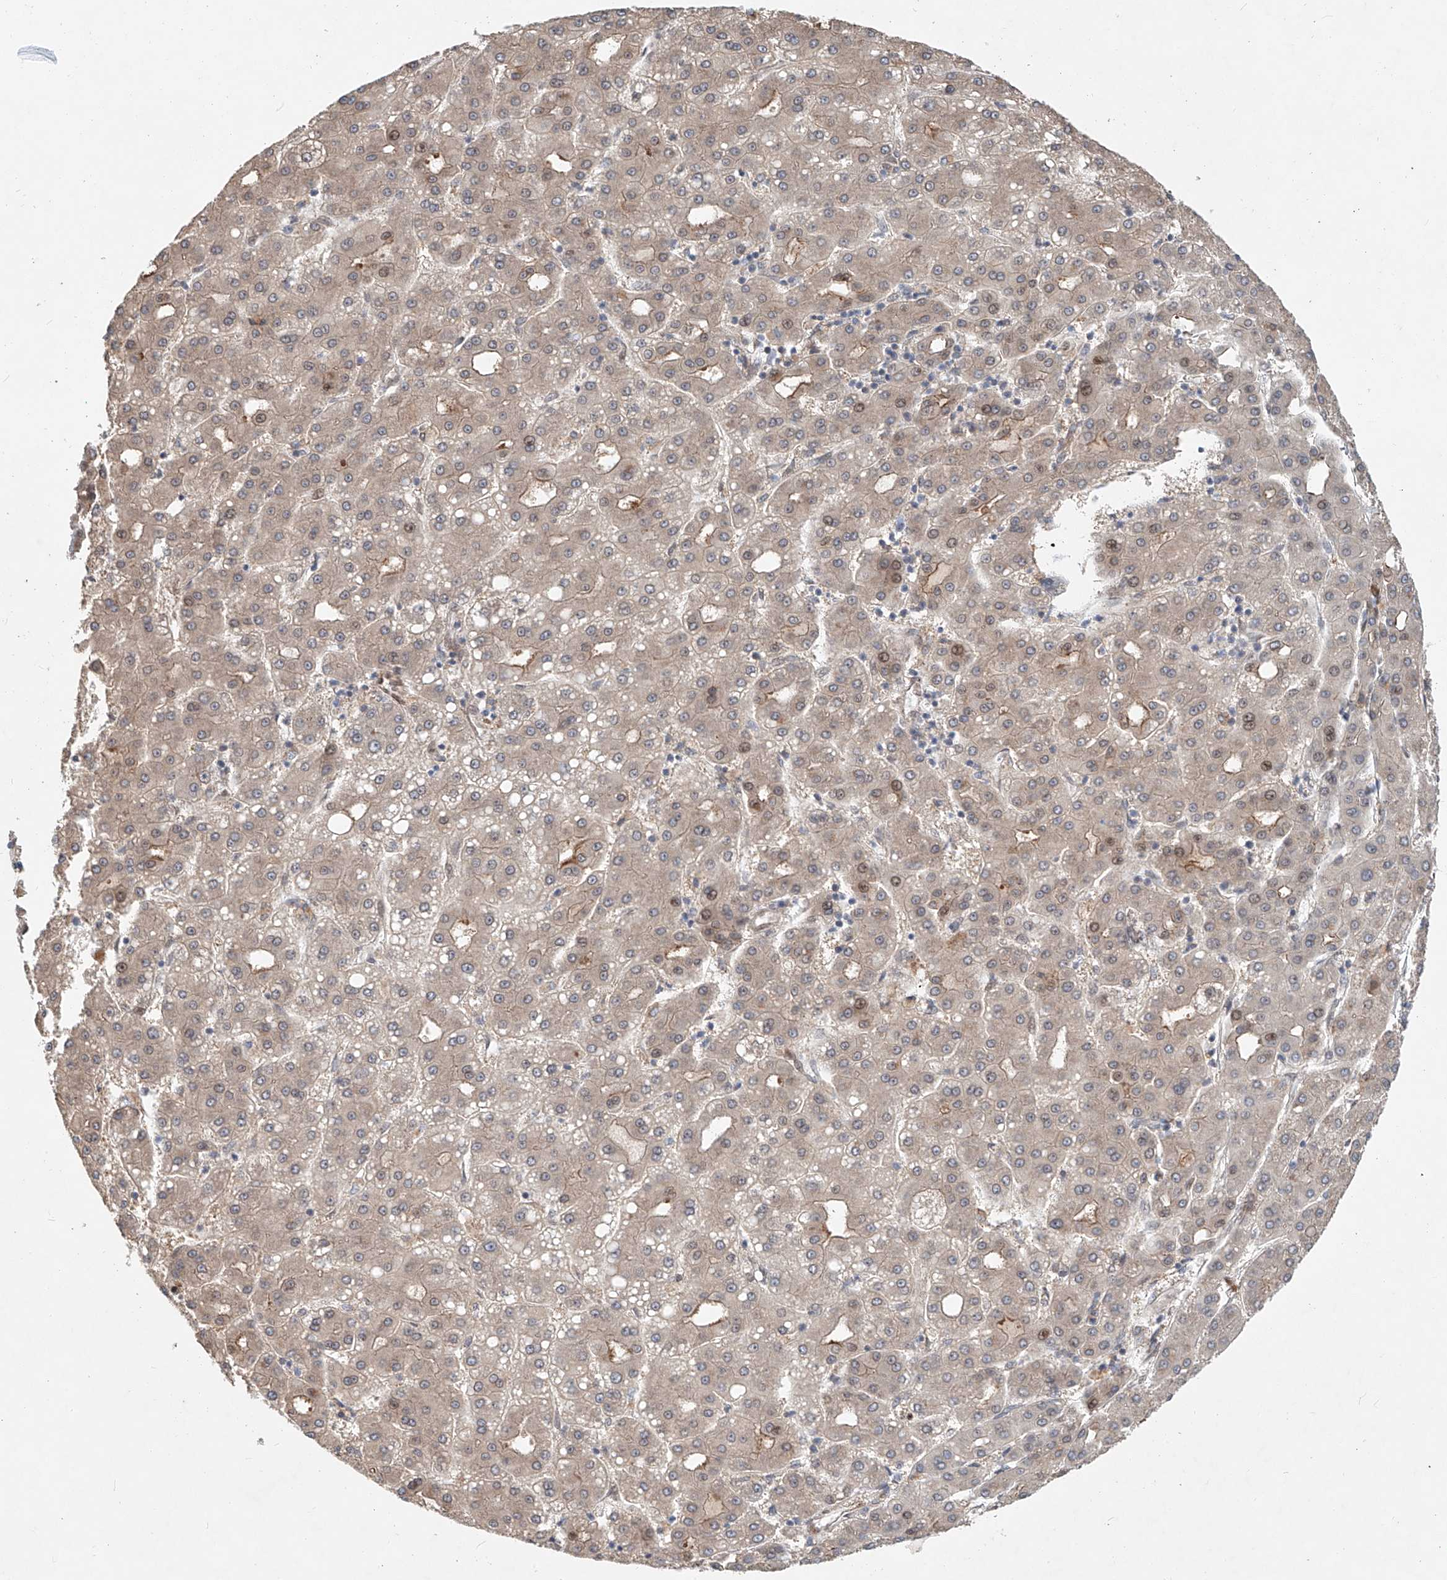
{"staining": {"intensity": "moderate", "quantity": "<25%", "location": "cytoplasmic/membranous,nuclear"}, "tissue": "liver cancer", "cell_type": "Tumor cells", "image_type": "cancer", "snomed": [{"axis": "morphology", "description": "Carcinoma, Hepatocellular, NOS"}, {"axis": "topography", "description": "Liver"}], "caption": "Brown immunohistochemical staining in human hepatocellular carcinoma (liver) reveals moderate cytoplasmic/membranous and nuclear staining in about <25% of tumor cells.", "gene": "SASH1", "patient": {"sex": "male", "age": 65}}